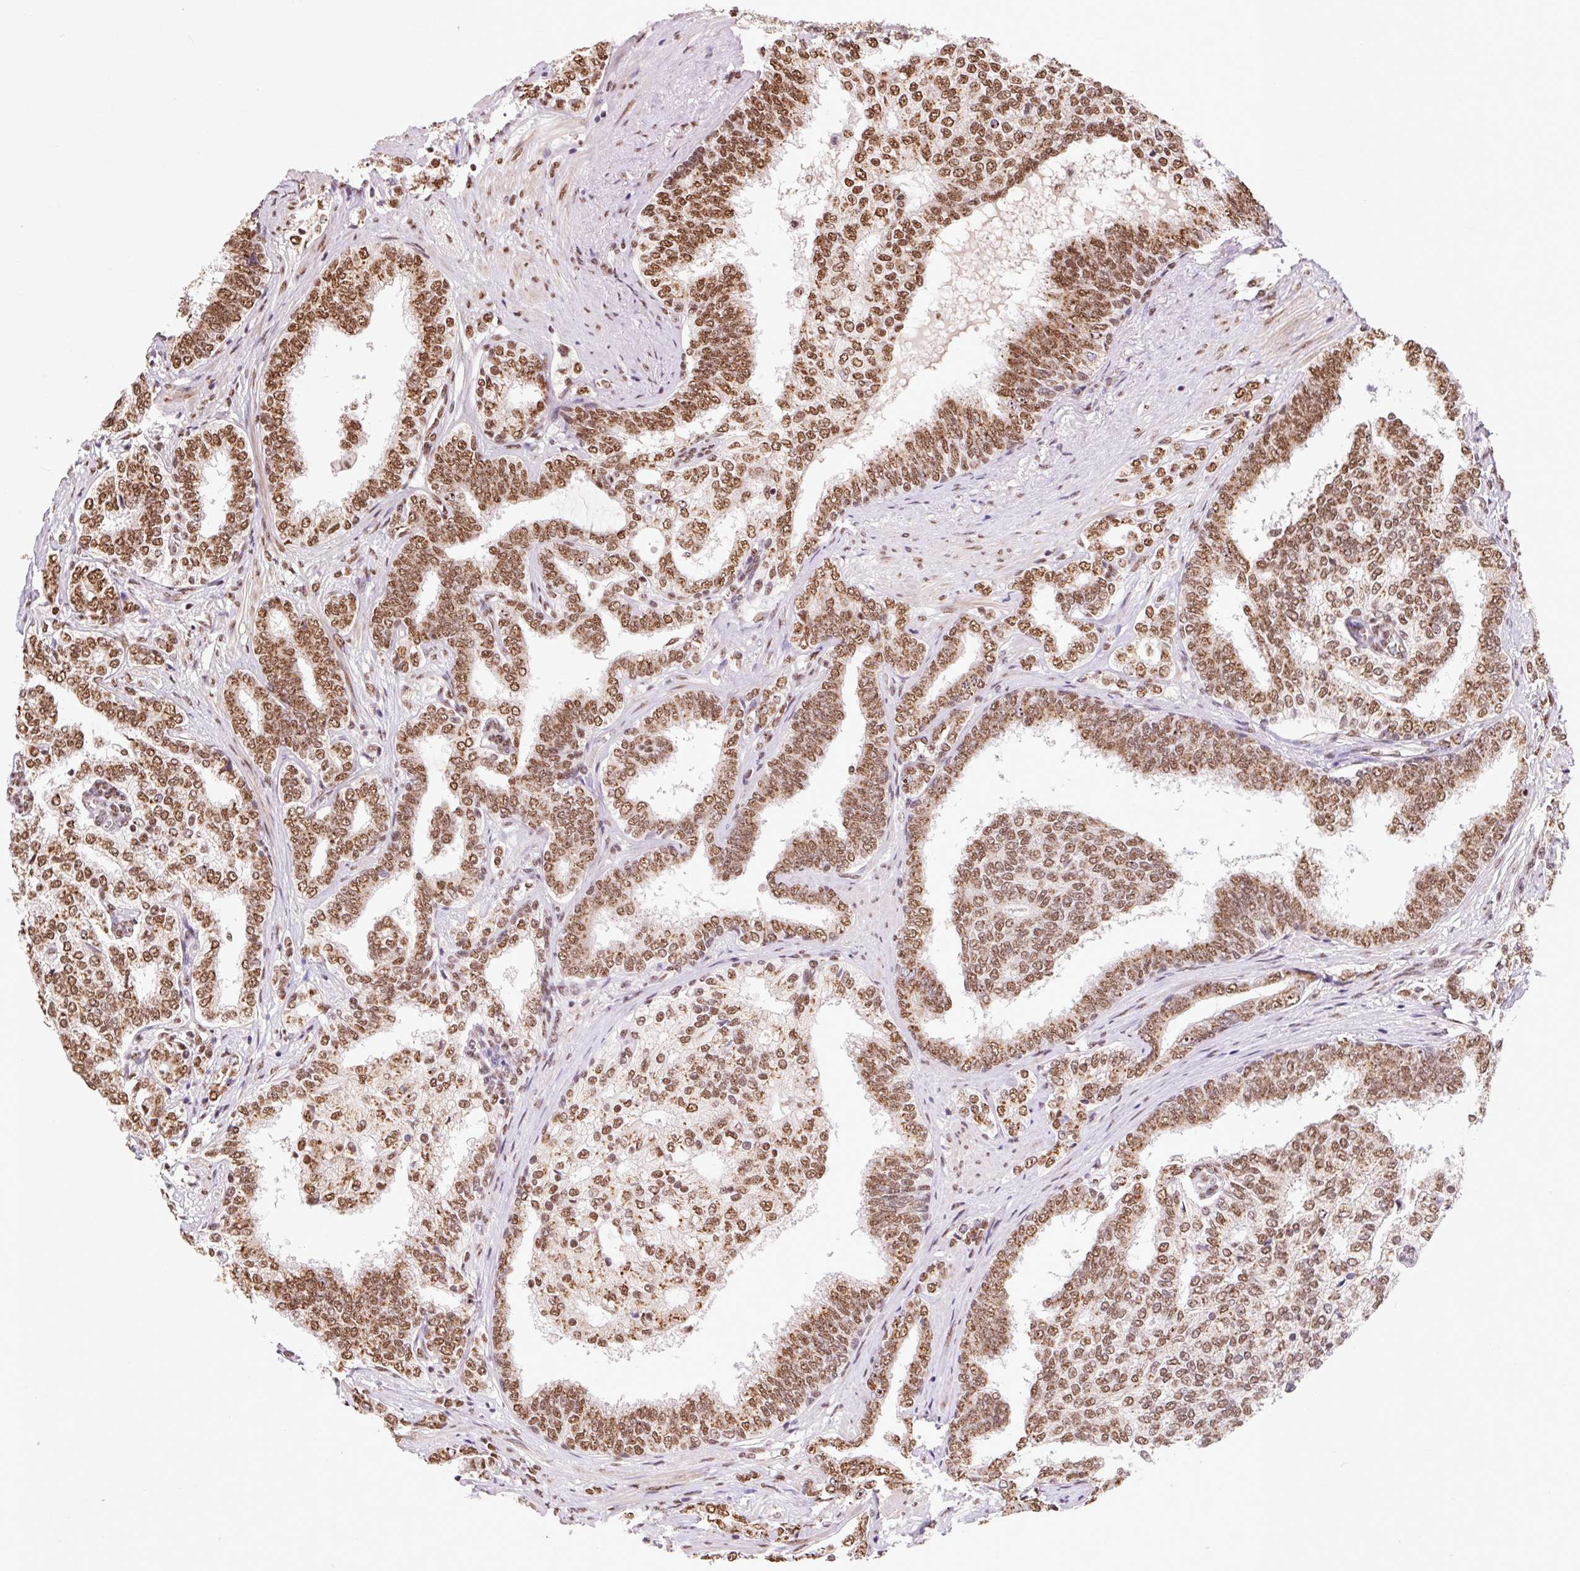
{"staining": {"intensity": "moderate", "quantity": ">75%", "location": "nuclear"}, "tissue": "prostate cancer", "cell_type": "Tumor cells", "image_type": "cancer", "snomed": [{"axis": "morphology", "description": "Adenocarcinoma, High grade"}, {"axis": "topography", "description": "Prostate"}], "caption": "Moderate nuclear protein positivity is seen in about >75% of tumor cells in prostate high-grade adenocarcinoma.", "gene": "BICRA", "patient": {"sex": "male", "age": 72}}